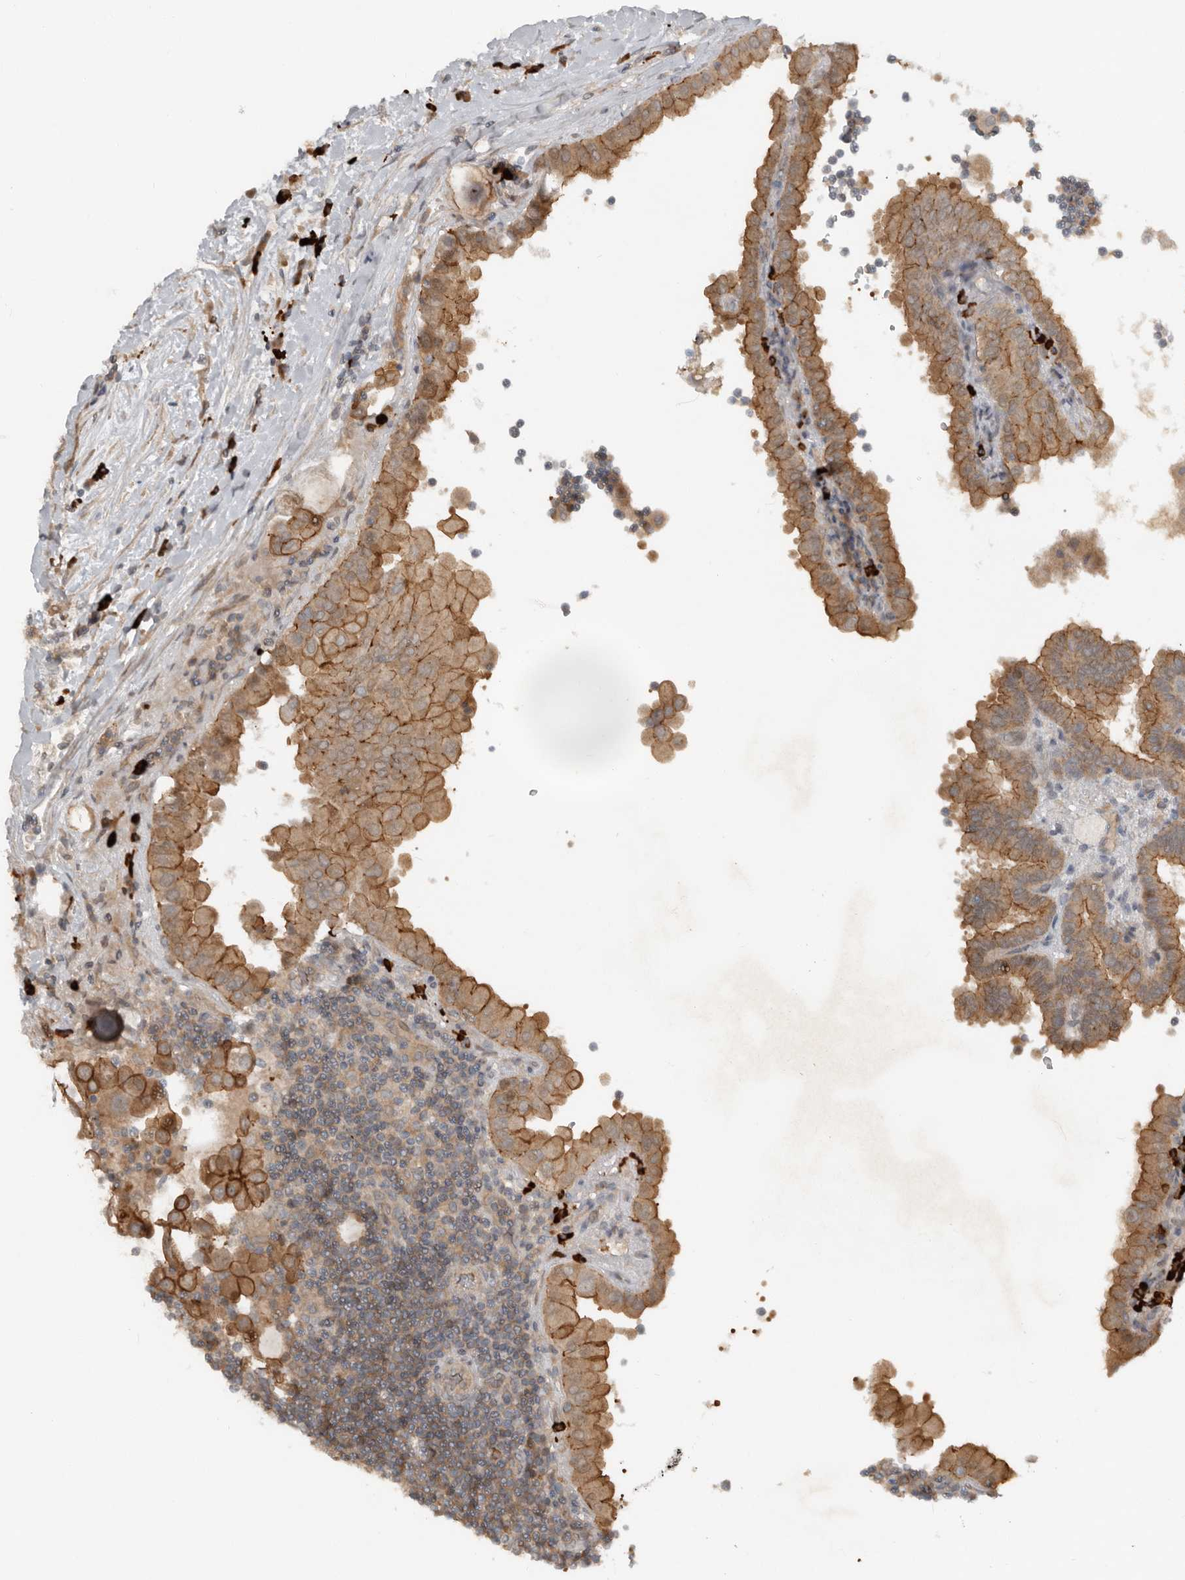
{"staining": {"intensity": "moderate", "quantity": ">75%", "location": "cytoplasmic/membranous"}, "tissue": "thyroid cancer", "cell_type": "Tumor cells", "image_type": "cancer", "snomed": [{"axis": "morphology", "description": "Papillary adenocarcinoma, NOS"}, {"axis": "topography", "description": "Thyroid gland"}], "caption": "A brown stain shows moderate cytoplasmic/membranous expression of a protein in human thyroid cancer tumor cells.", "gene": "TEAD3", "patient": {"sex": "male", "age": 33}}